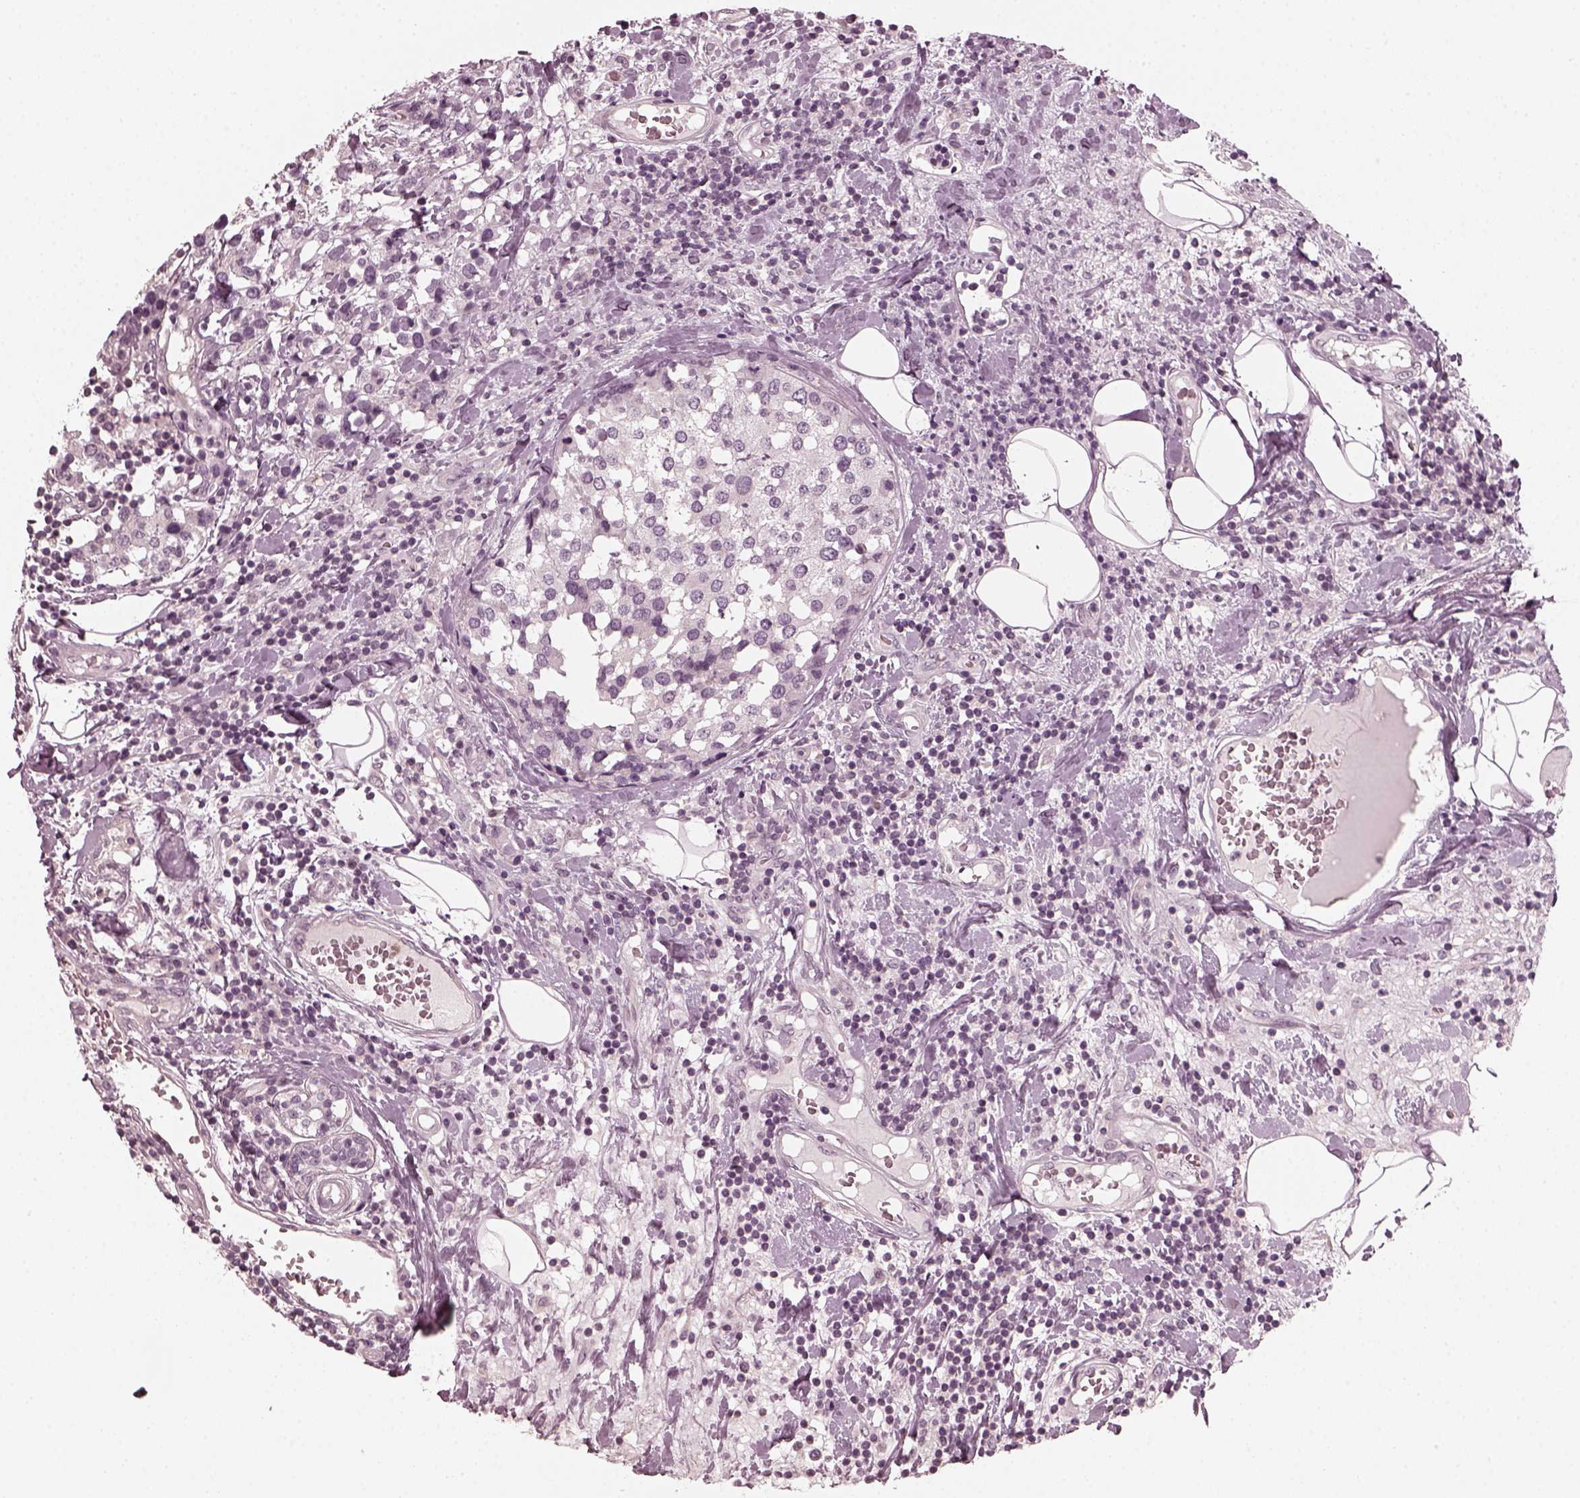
{"staining": {"intensity": "negative", "quantity": "none", "location": "none"}, "tissue": "breast cancer", "cell_type": "Tumor cells", "image_type": "cancer", "snomed": [{"axis": "morphology", "description": "Lobular carcinoma"}, {"axis": "topography", "description": "Breast"}], "caption": "Immunohistochemical staining of breast lobular carcinoma demonstrates no significant staining in tumor cells.", "gene": "CHIT1", "patient": {"sex": "female", "age": 59}}